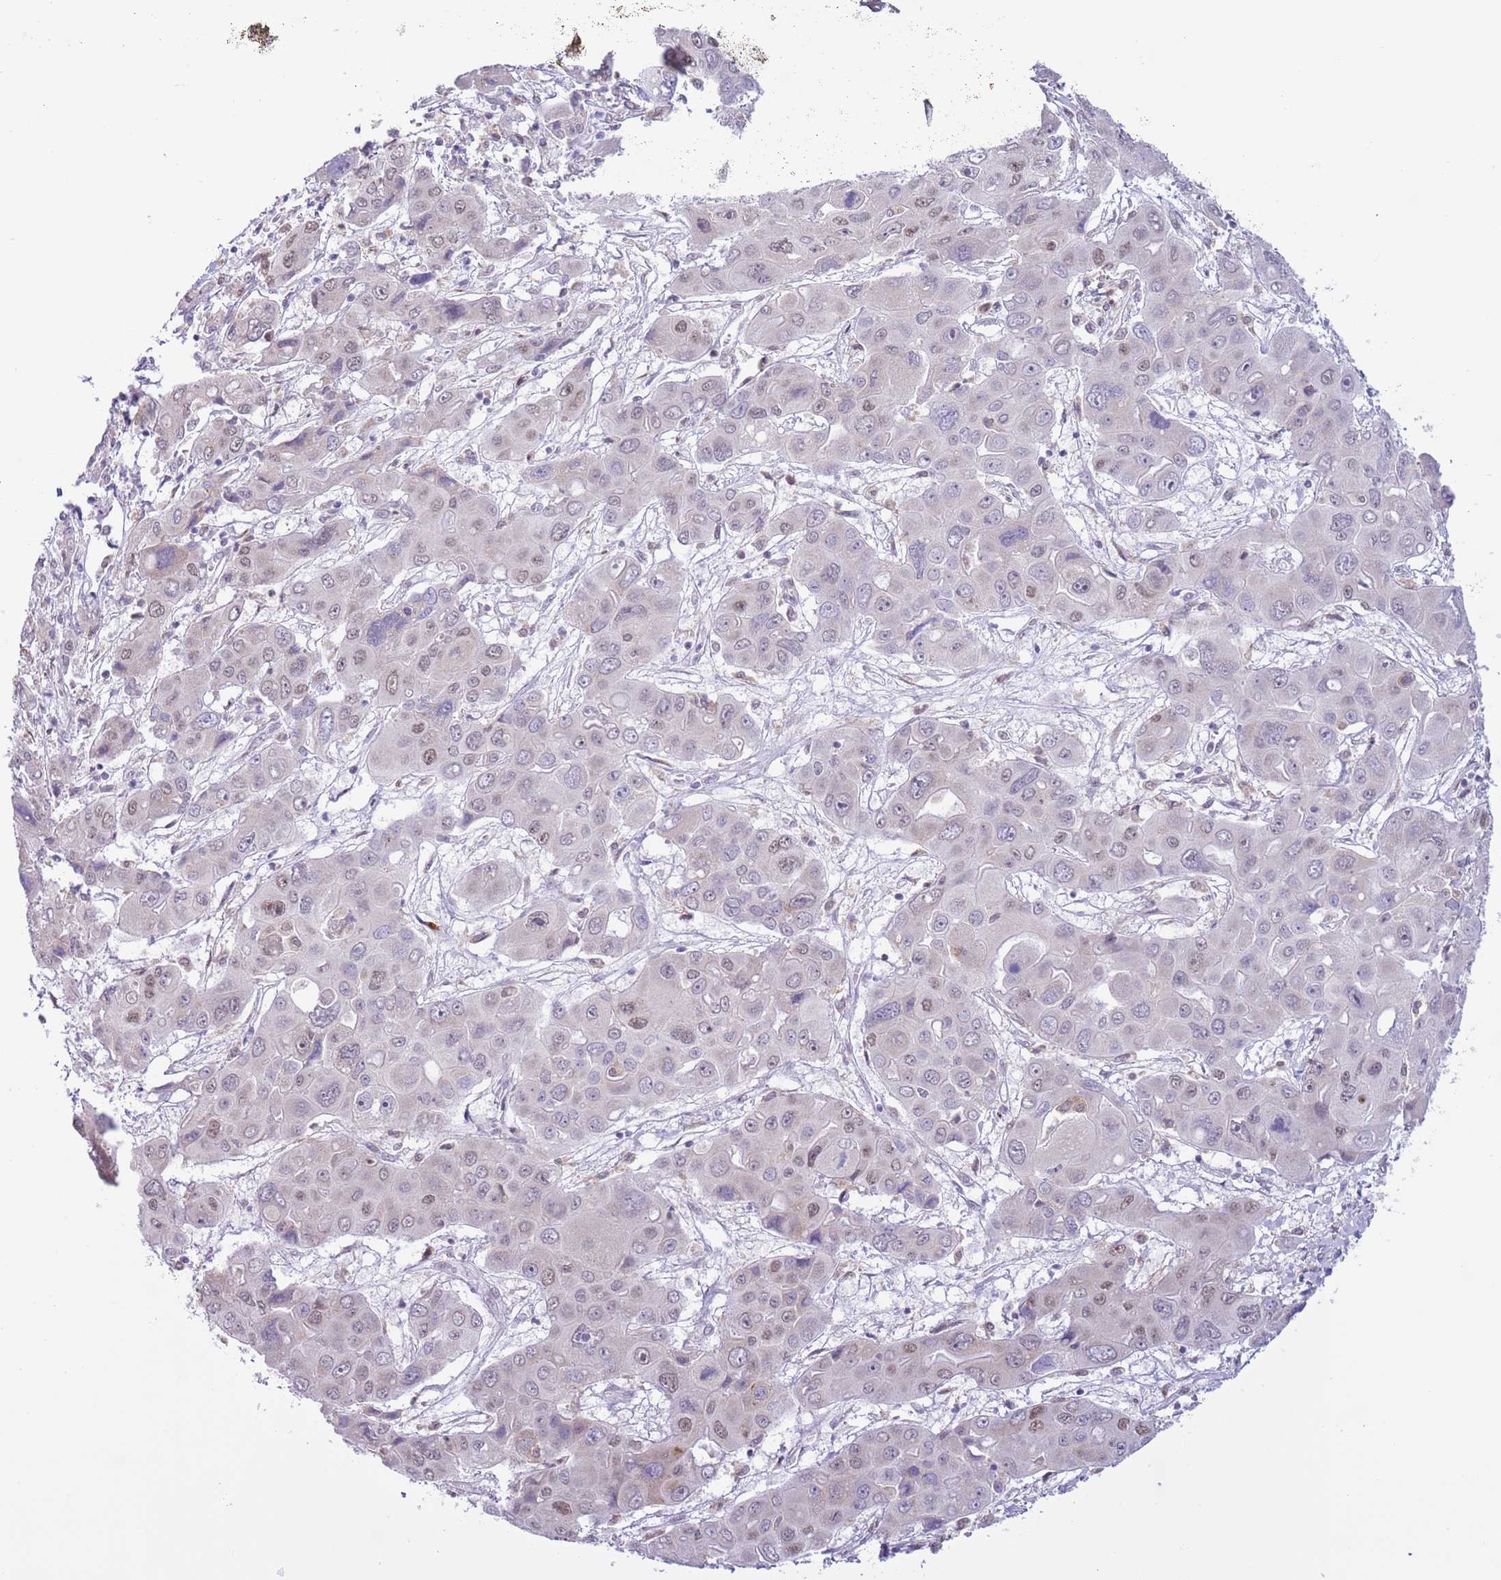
{"staining": {"intensity": "weak", "quantity": "<25%", "location": "nuclear"}, "tissue": "liver cancer", "cell_type": "Tumor cells", "image_type": "cancer", "snomed": [{"axis": "morphology", "description": "Cholangiocarcinoma"}, {"axis": "topography", "description": "Liver"}], "caption": "Immunohistochemistry of human liver cancer (cholangiocarcinoma) displays no positivity in tumor cells.", "gene": "ZNF576", "patient": {"sex": "male", "age": 67}}